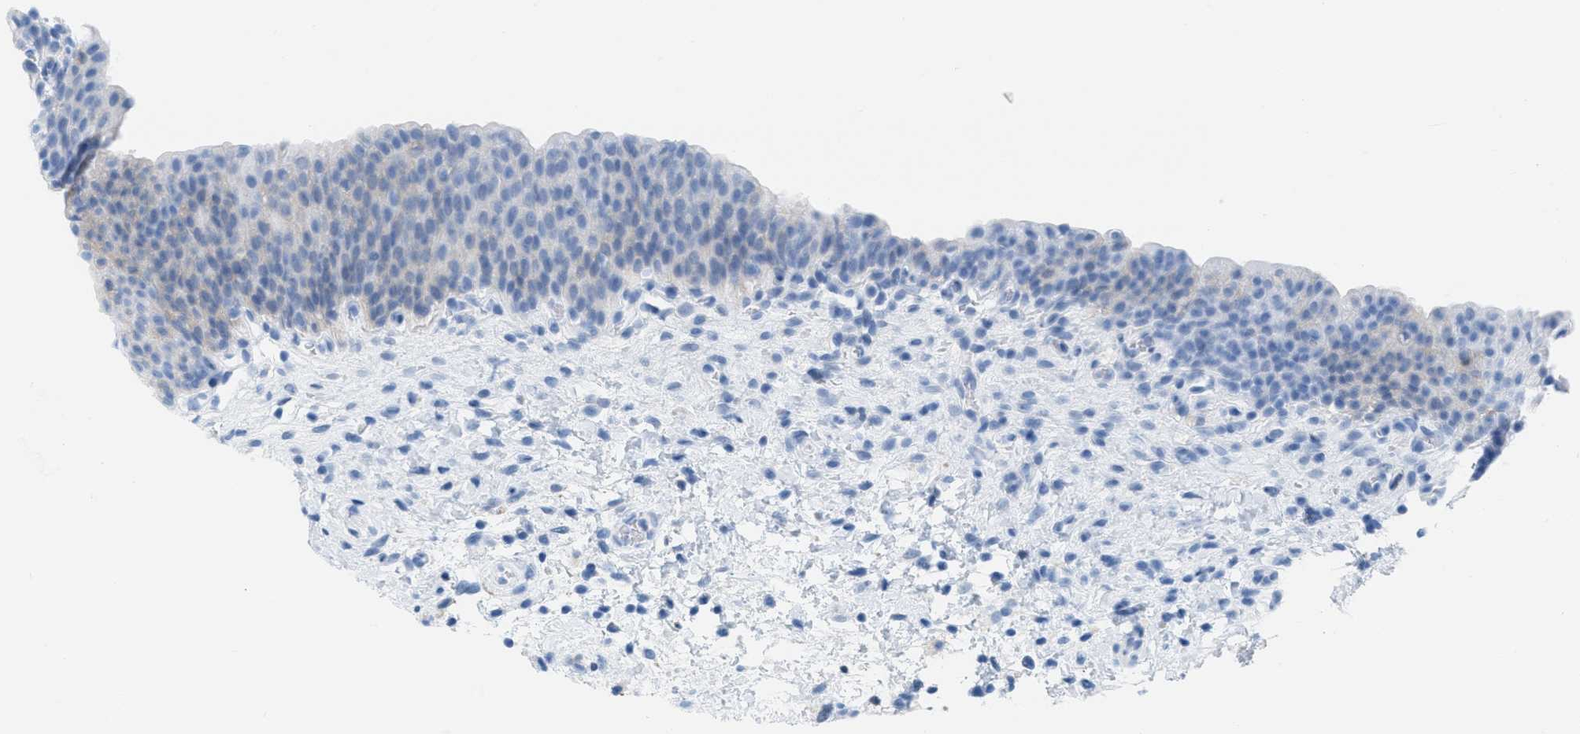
{"staining": {"intensity": "negative", "quantity": "none", "location": "none"}, "tissue": "urinary bladder", "cell_type": "Urothelial cells", "image_type": "normal", "snomed": [{"axis": "morphology", "description": "Normal tissue, NOS"}, {"axis": "topography", "description": "Urinary bladder"}], "caption": "Normal urinary bladder was stained to show a protein in brown. There is no significant expression in urothelial cells.", "gene": "ASGR1", "patient": {"sex": "male", "age": 37}}